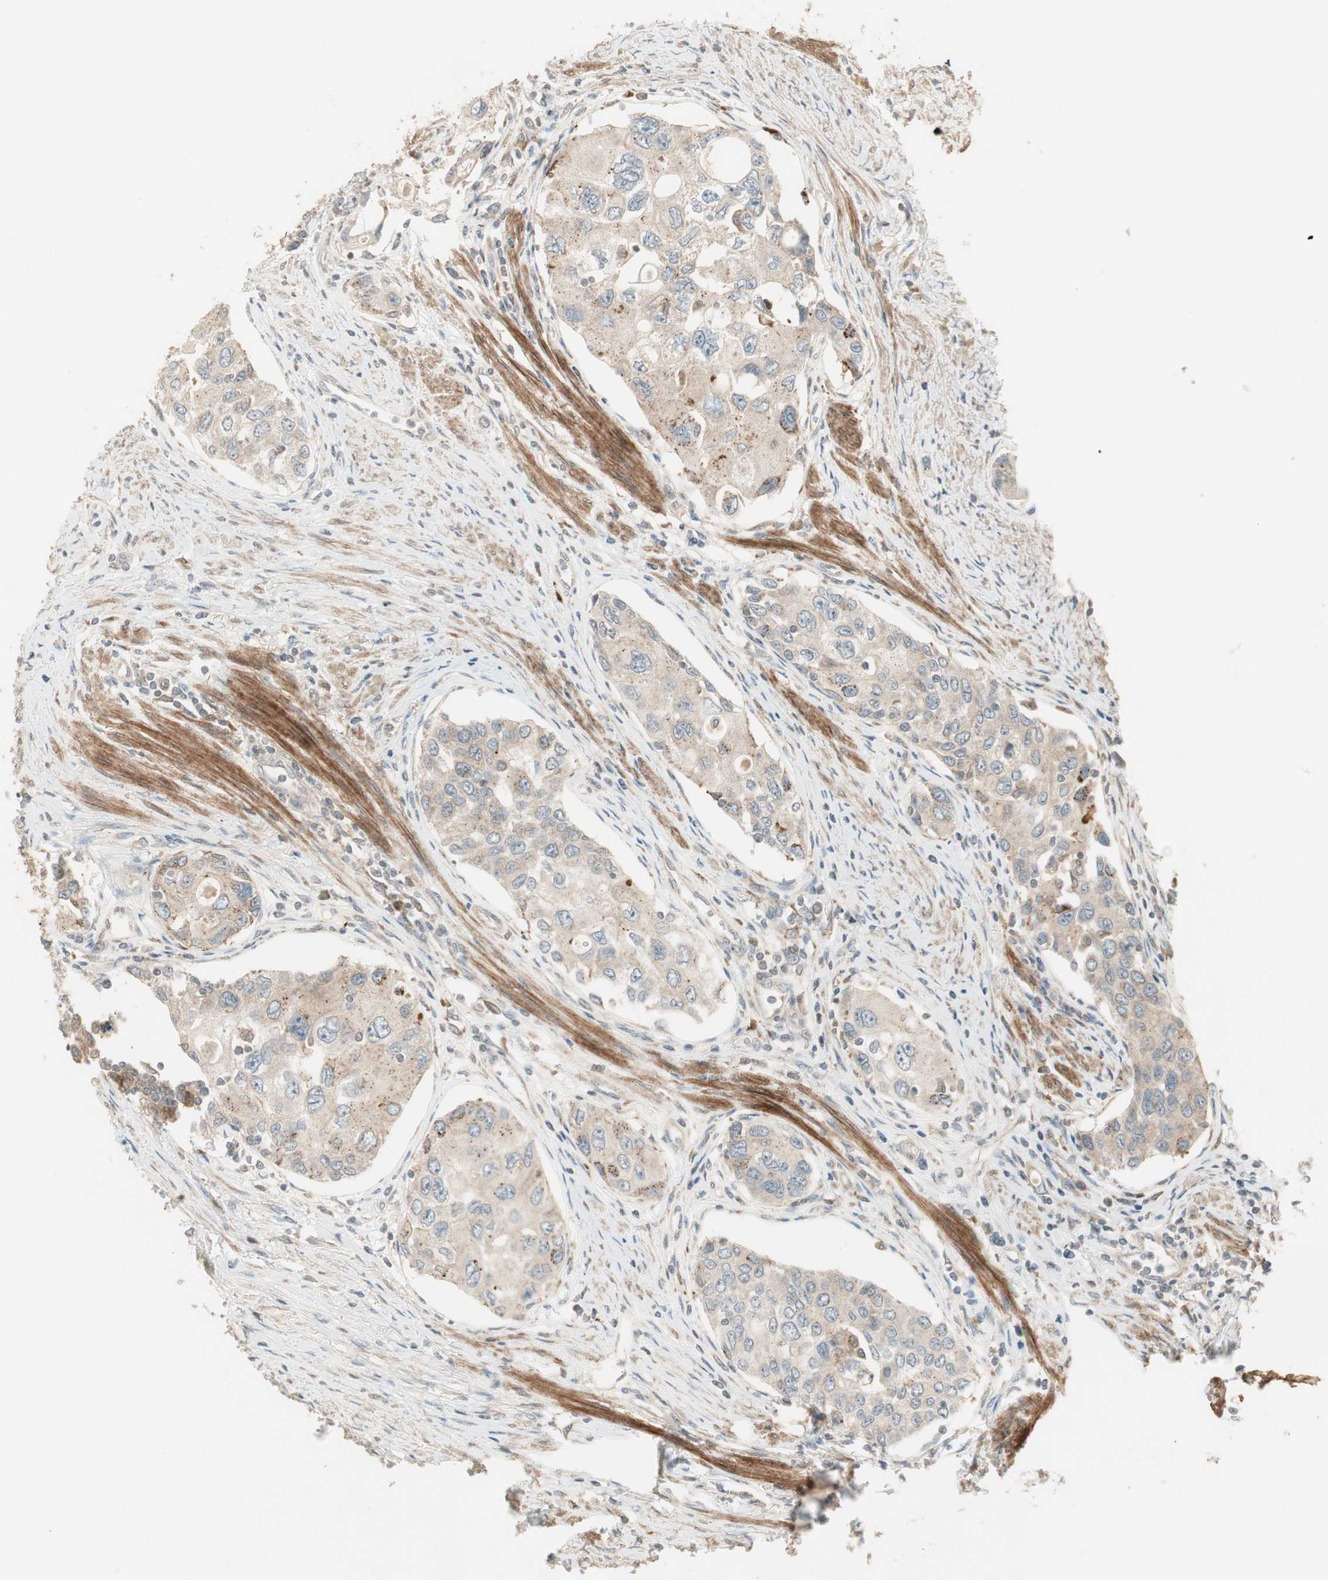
{"staining": {"intensity": "weak", "quantity": ">75%", "location": "cytoplasmic/membranous"}, "tissue": "urothelial cancer", "cell_type": "Tumor cells", "image_type": "cancer", "snomed": [{"axis": "morphology", "description": "Urothelial carcinoma, High grade"}, {"axis": "topography", "description": "Urinary bladder"}], "caption": "A brown stain shows weak cytoplasmic/membranous positivity of a protein in human urothelial carcinoma (high-grade) tumor cells.", "gene": "SFRP1", "patient": {"sex": "female", "age": 56}}